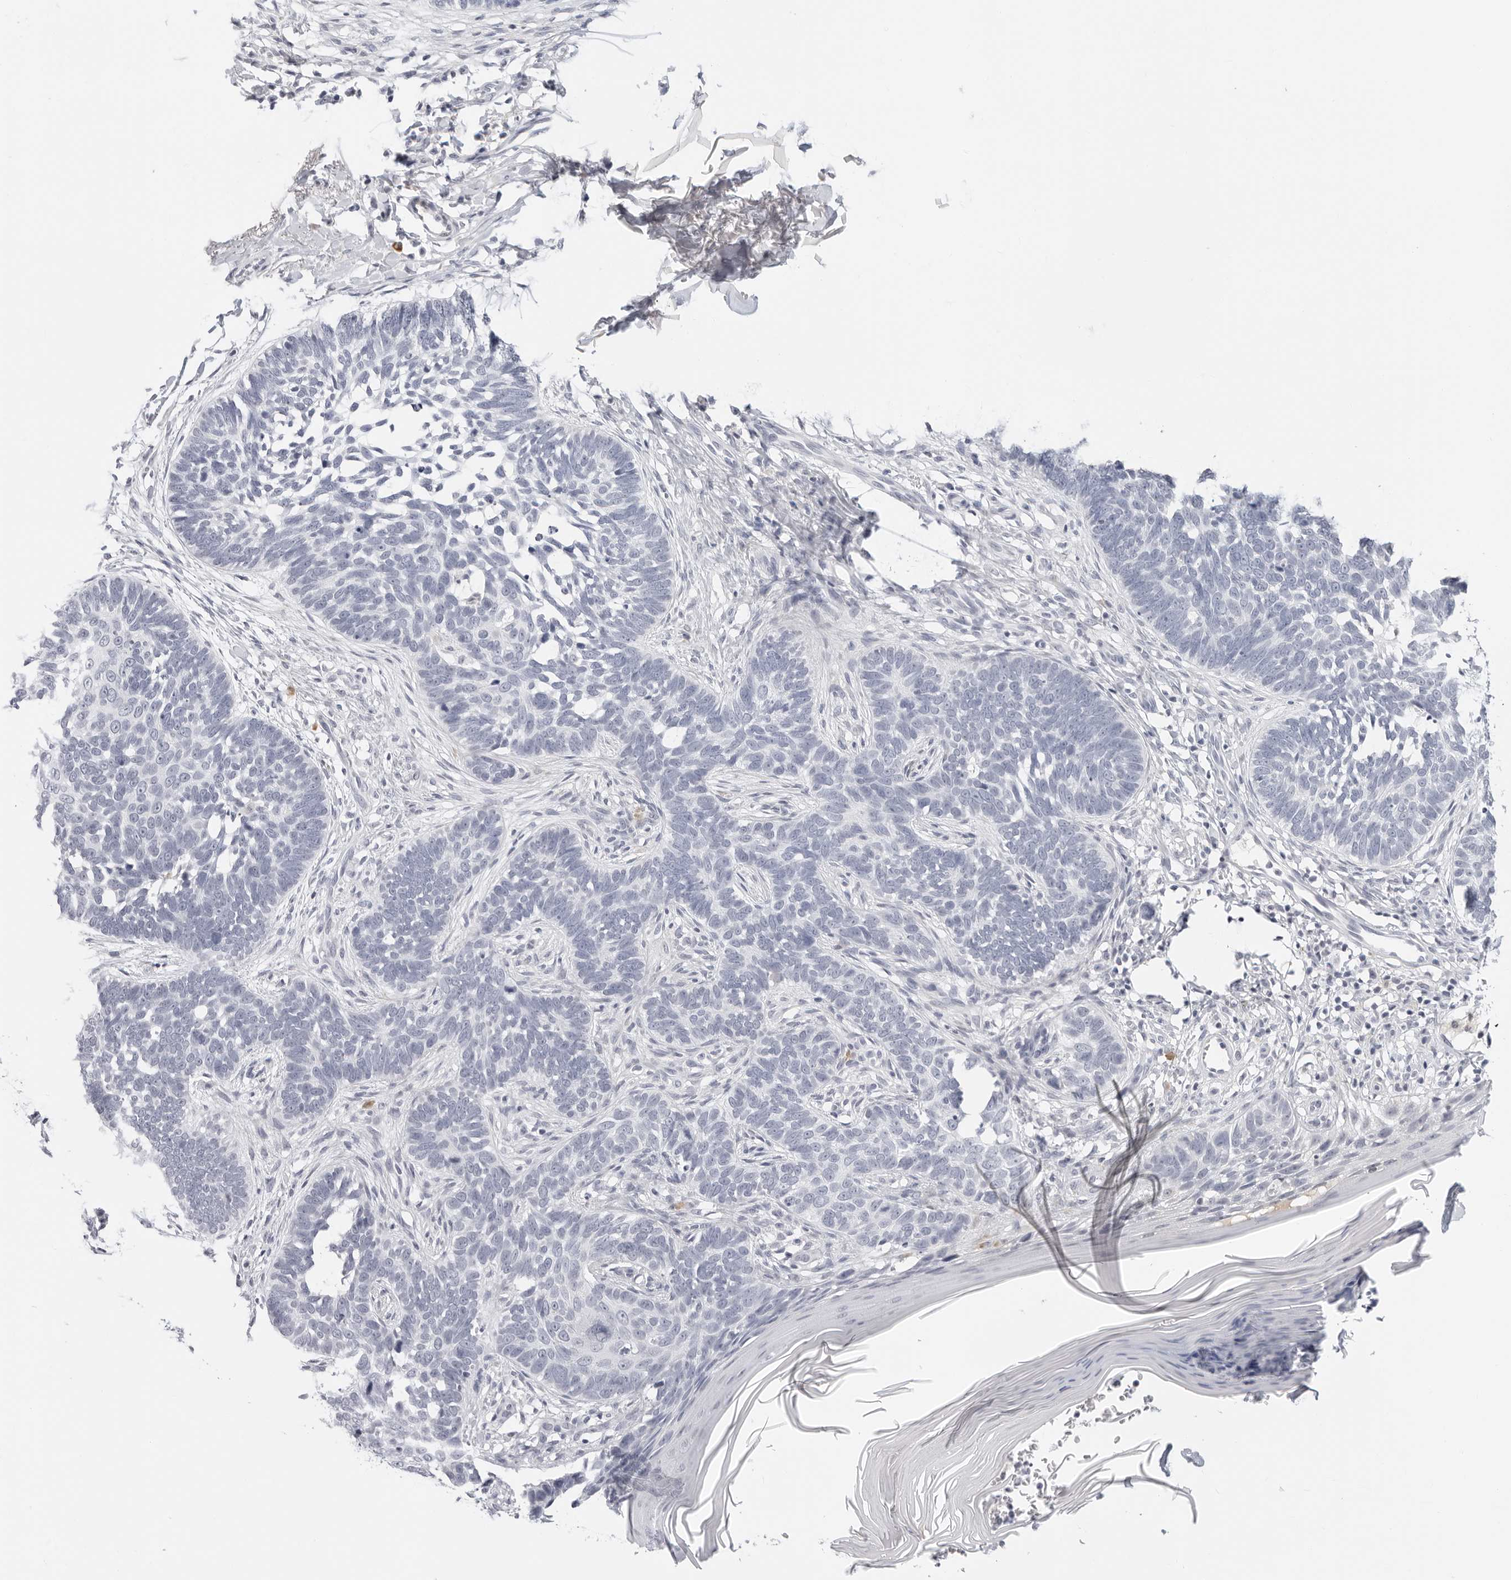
{"staining": {"intensity": "negative", "quantity": "none", "location": "none"}, "tissue": "skin cancer", "cell_type": "Tumor cells", "image_type": "cancer", "snomed": [{"axis": "morphology", "description": "Normal tissue, NOS"}, {"axis": "morphology", "description": "Basal cell carcinoma"}, {"axis": "topography", "description": "Skin"}], "caption": "This is an immunohistochemistry (IHC) photomicrograph of human basal cell carcinoma (skin). There is no positivity in tumor cells.", "gene": "EDN2", "patient": {"sex": "male", "age": 77}}